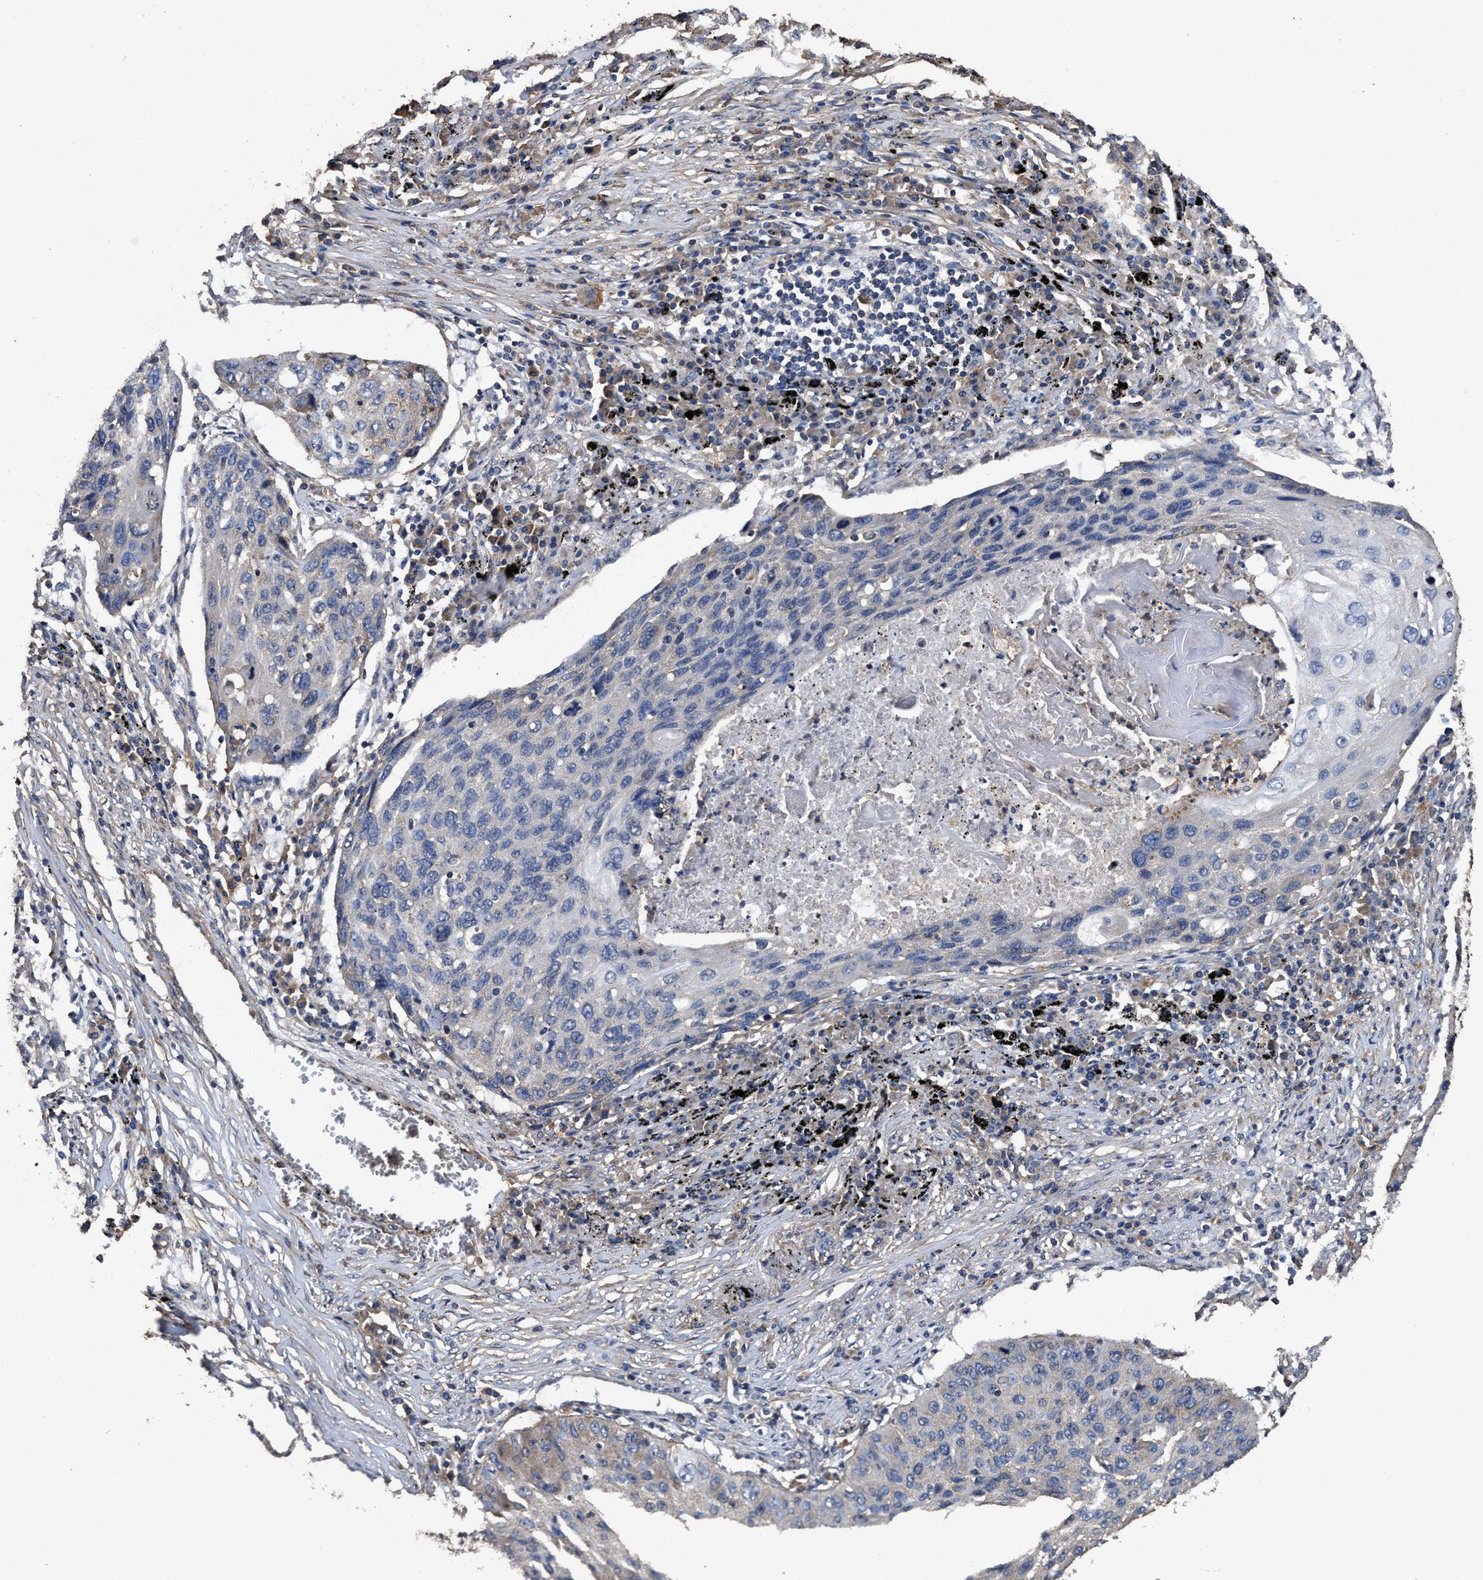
{"staining": {"intensity": "negative", "quantity": "none", "location": "none"}, "tissue": "lung cancer", "cell_type": "Tumor cells", "image_type": "cancer", "snomed": [{"axis": "morphology", "description": "Squamous cell carcinoma, NOS"}, {"axis": "topography", "description": "Lung"}], "caption": "Immunohistochemistry of human squamous cell carcinoma (lung) demonstrates no positivity in tumor cells.", "gene": "SFXN4", "patient": {"sex": "female", "age": 63}}